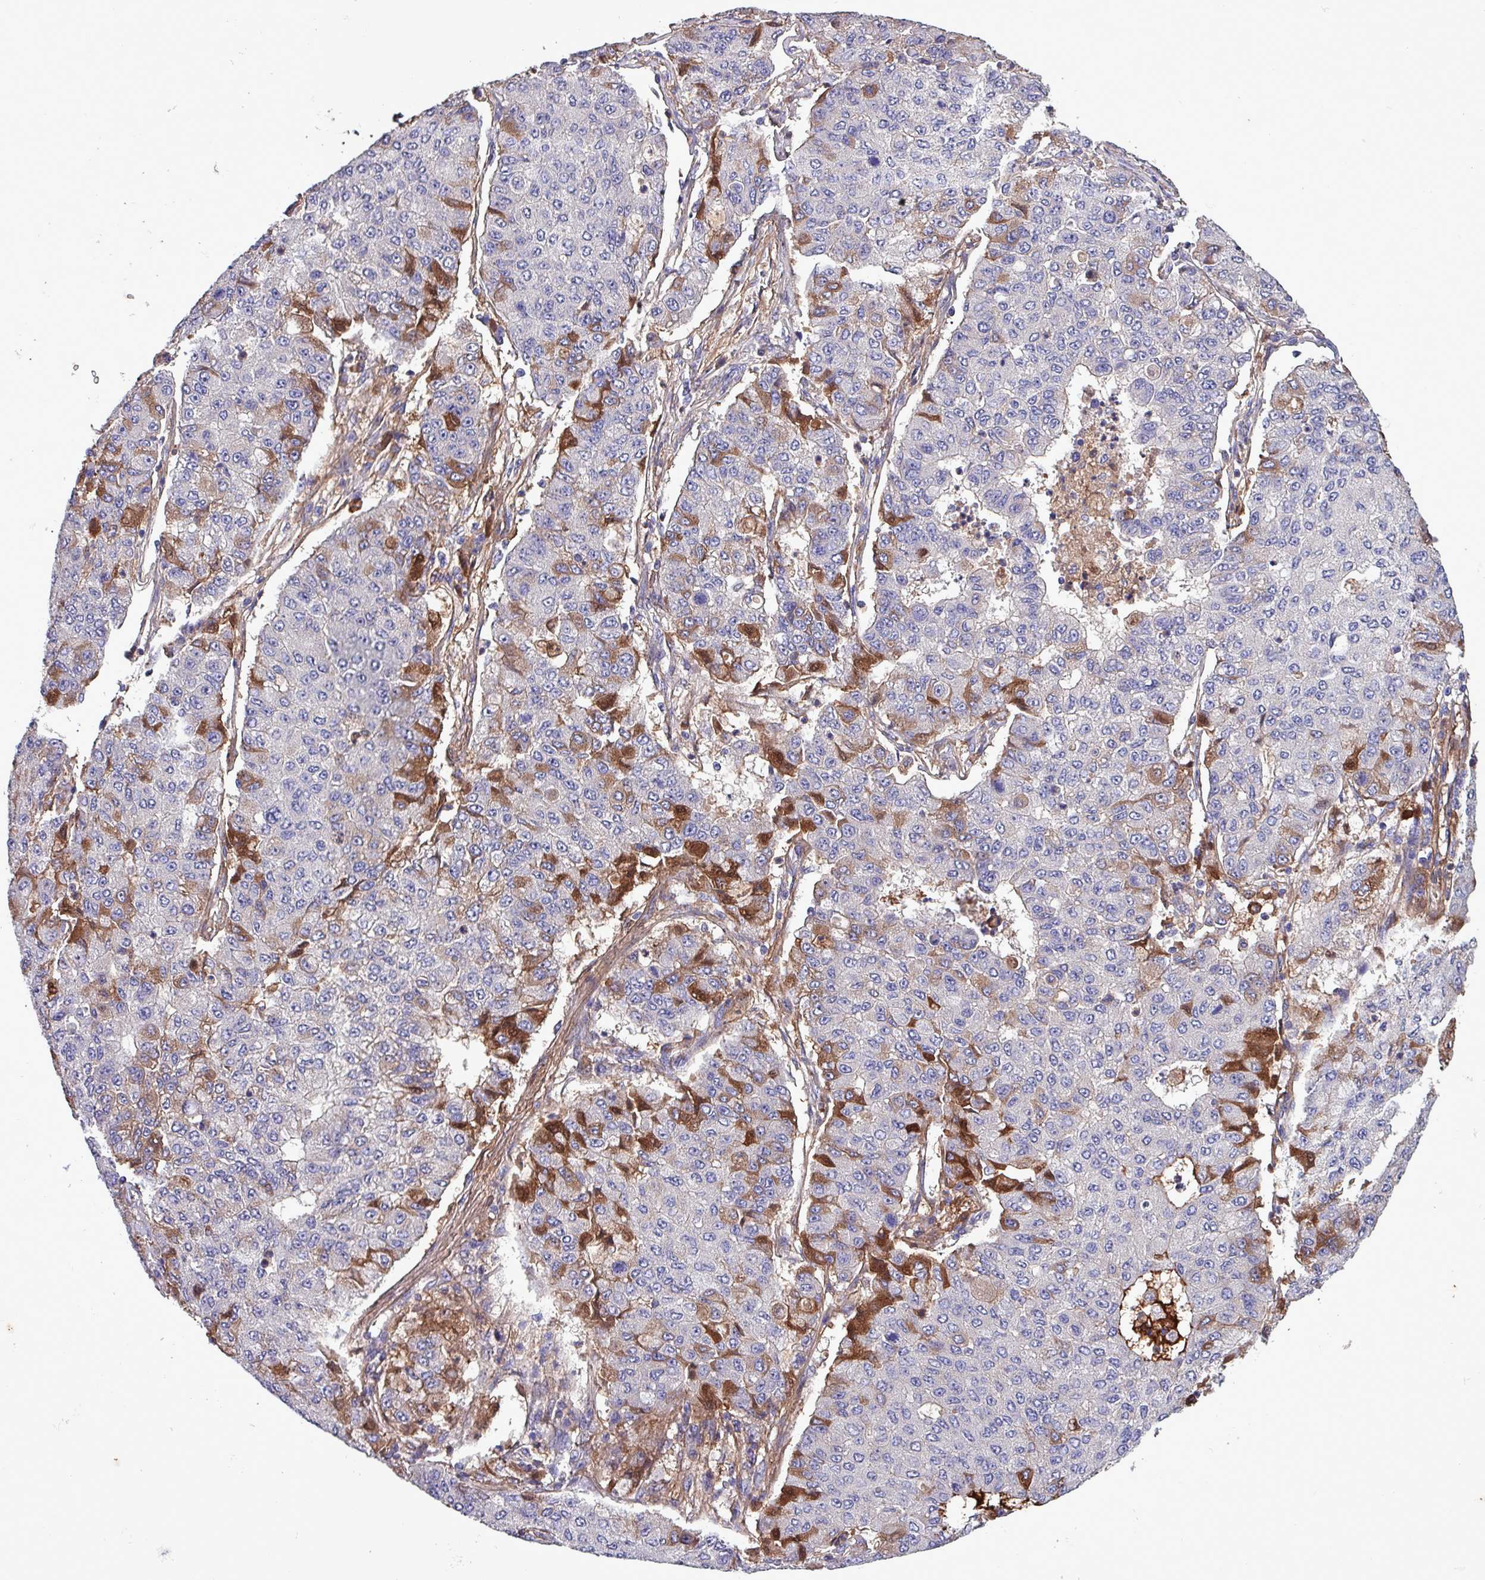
{"staining": {"intensity": "strong", "quantity": "<25%", "location": "cytoplasmic/membranous"}, "tissue": "lung cancer", "cell_type": "Tumor cells", "image_type": "cancer", "snomed": [{"axis": "morphology", "description": "Squamous cell carcinoma, NOS"}, {"axis": "topography", "description": "Lung"}], "caption": "Strong cytoplasmic/membranous protein staining is identified in approximately <25% of tumor cells in lung squamous cell carcinoma.", "gene": "HP", "patient": {"sex": "male", "age": 74}}